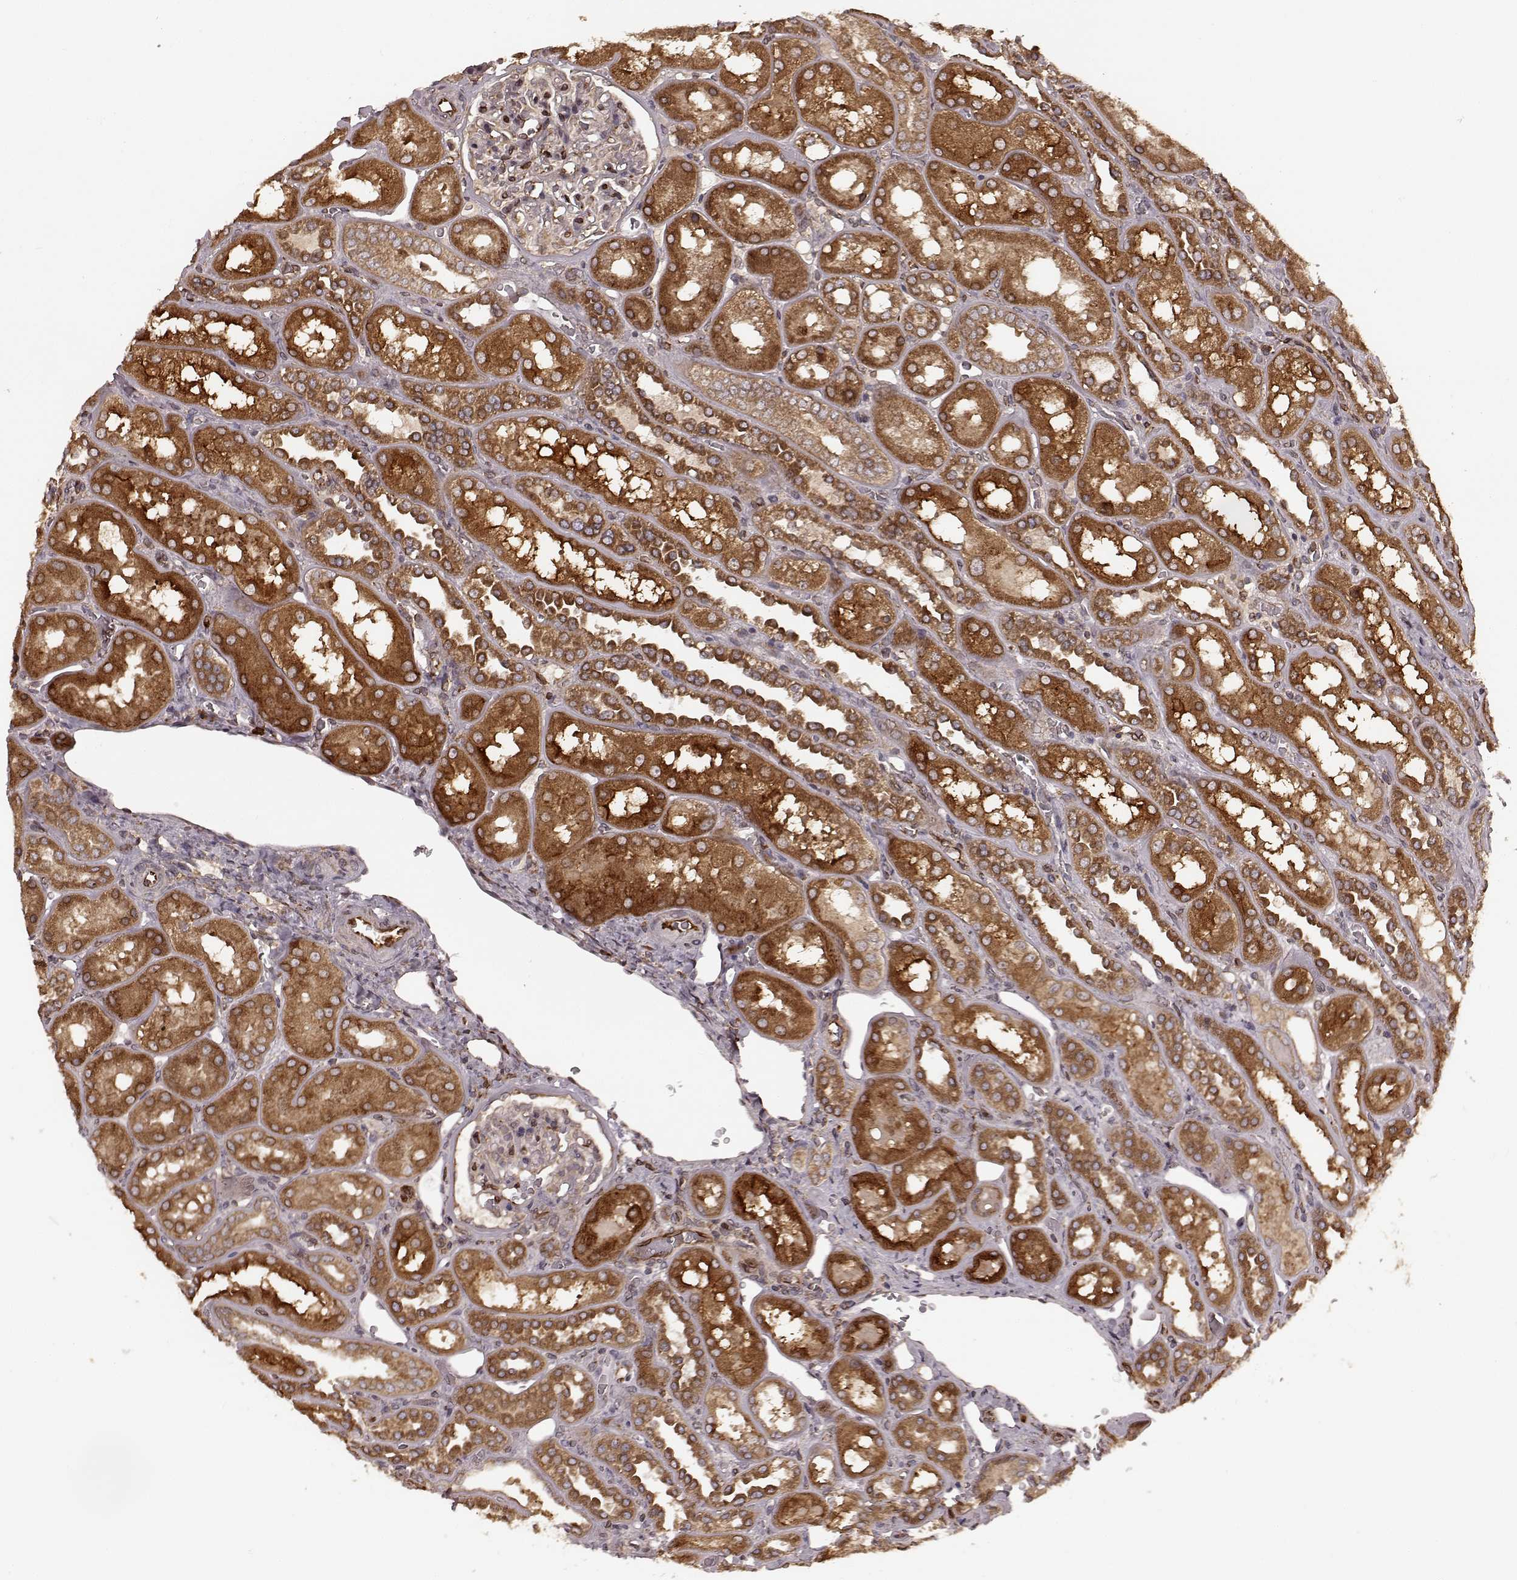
{"staining": {"intensity": "strong", "quantity": "<25%", "location": "cytoplasmic/membranous"}, "tissue": "kidney", "cell_type": "Cells in glomeruli", "image_type": "normal", "snomed": [{"axis": "morphology", "description": "Normal tissue, NOS"}, {"axis": "topography", "description": "Kidney"}], "caption": "Protein analysis of unremarkable kidney exhibits strong cytoplasmic/membranous positivity in about <25% of cells in glomeruli. (Stains: DAB in brown, nuclei in blue, Microscopy: brightfield microscopy at high magnification).", "gene": "AGPAT1", "patient": {"sex": "male", "age": 73}}